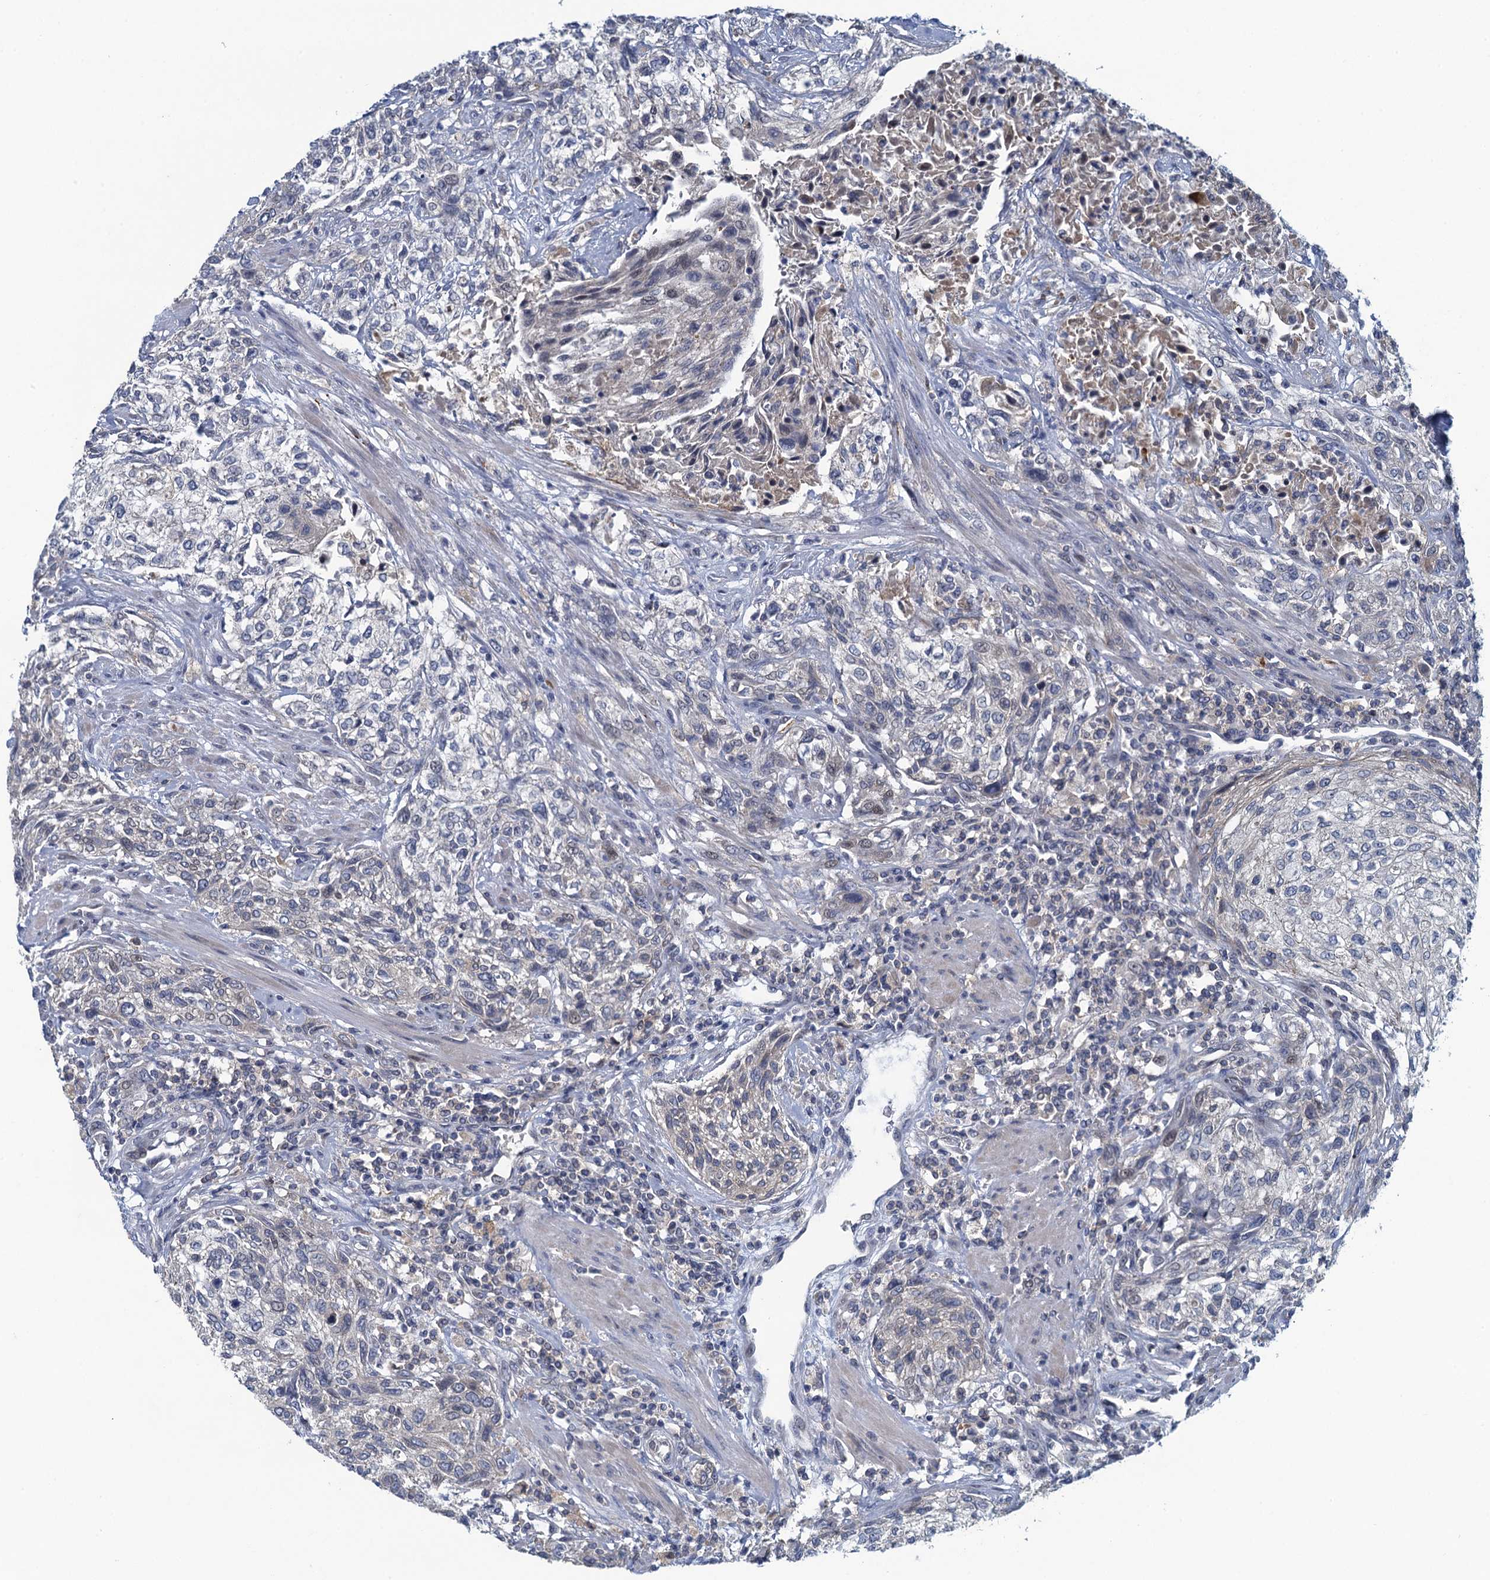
{"staining": {"intensity": "negative", "quantity": "none", "location": "none"}, "tissue": "urothelial cancer", "cell_type": "Tumor cells", "image_type": "cancer", "snomed": [{"axis": "morphology", "description": "Normal tissue, NOS"}, {"axis": "morphology", "description": "Urothelial carcinoma, NOS"}, {"axis": "topography", "description": "Urinary bladder"}, {"axis": "topography", "description": "Peripheral nerve tissue"}], "caption": "Tumor cells show no significant staining in transitional cell carcinoma. (Brightfield microscopy of DAB (3,3'-diaminobenzidine) immunohistochemistry at high magnification).", "gene": "NCKAP1L", "patient": {"sex": "male", "age": 35}}